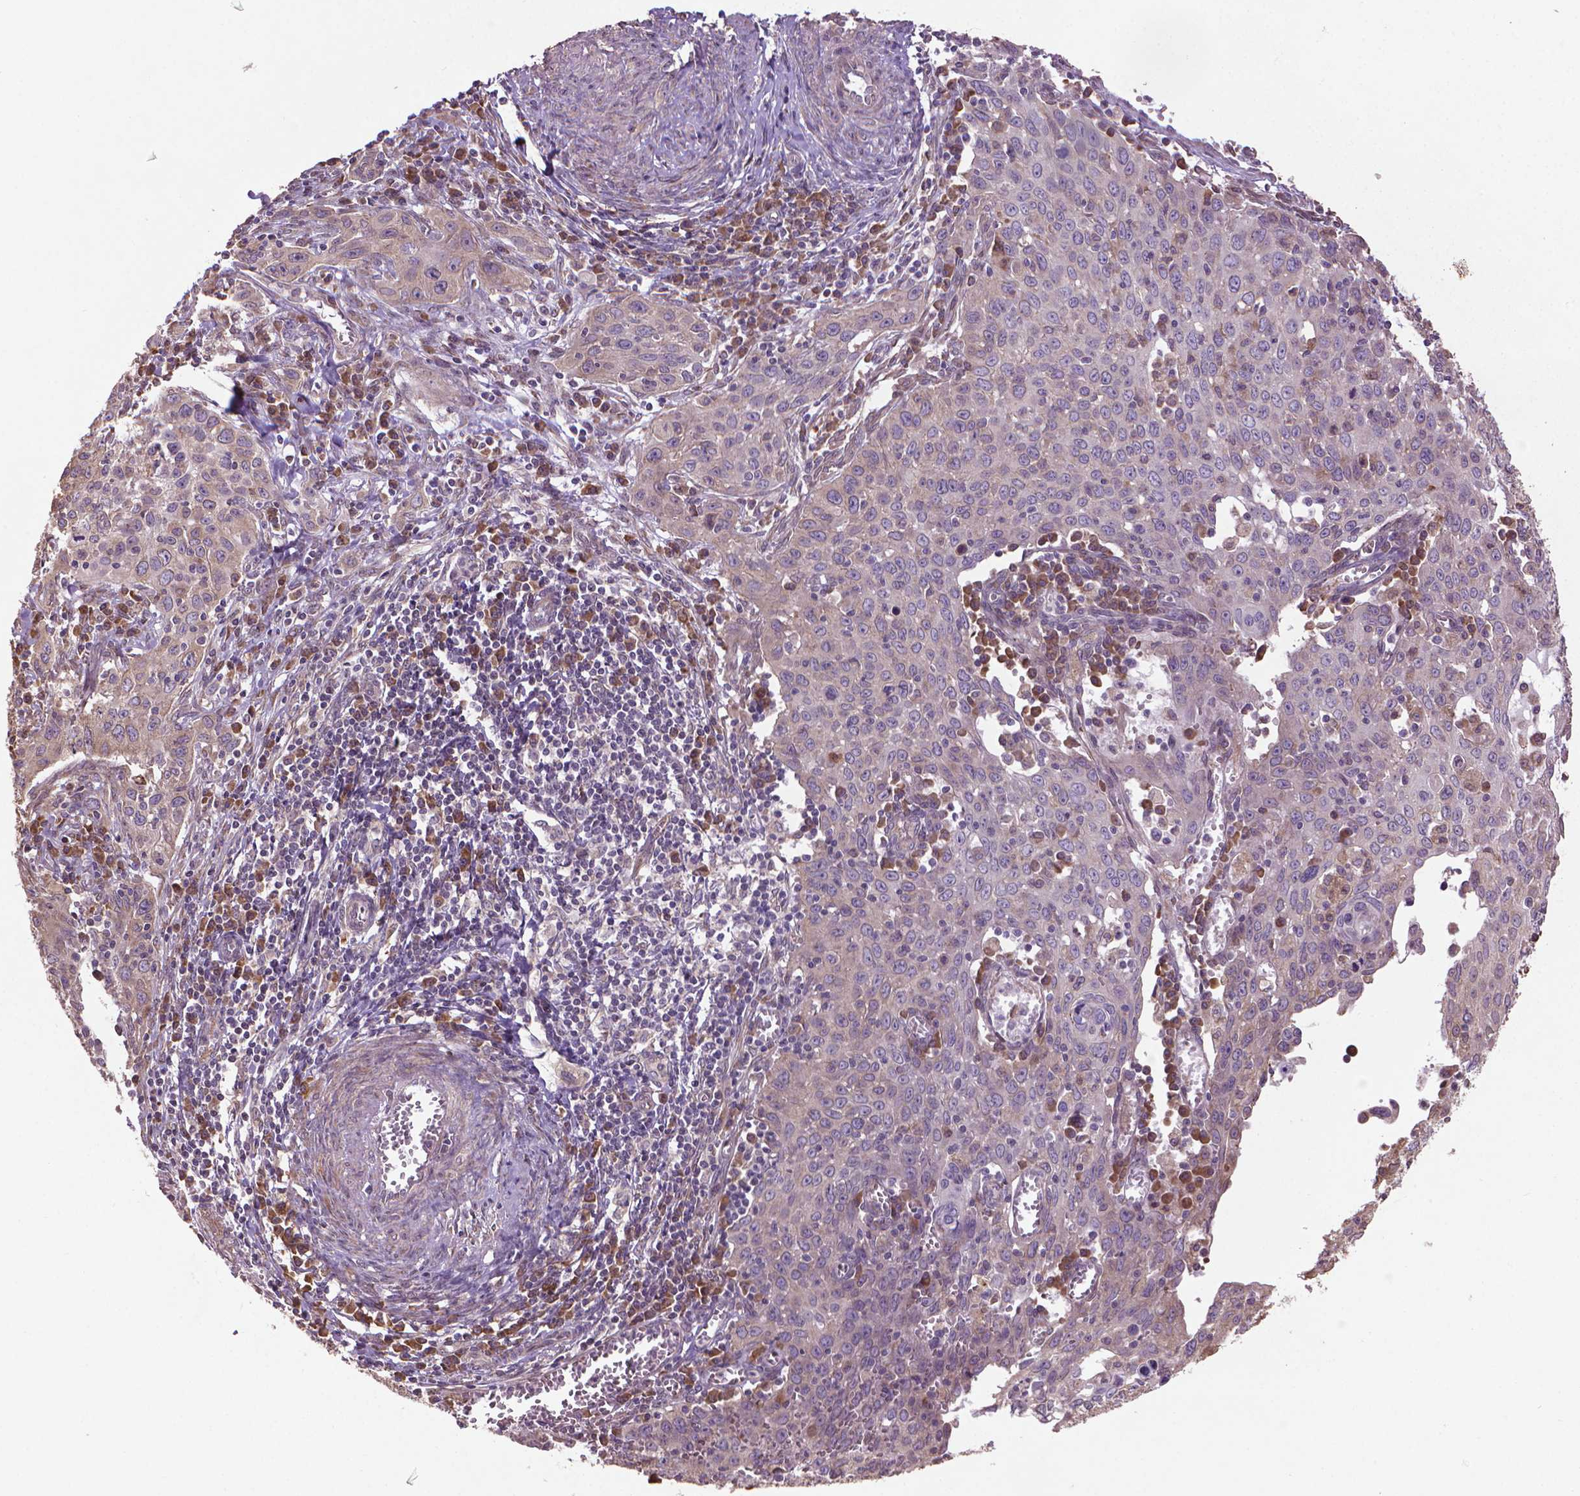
{"staining": {"intensity": "negative", "quantity": "none", "location": "none"}, "tissue": "cervical cancer", "cell_type": "Tumor cells", "image_type": "cancer", "snomed": [{"axis": "morphology", "description": "Squamous cell carcinoma, NOS"}, {"axis": "topography", "description": "Cervix"}], "caption": "High magnification brightfield microscopy of cervical cancer (squamous cell carcinoma) stained with DAB (3,3'-diaminobenzidine) (brown) and counterstained with hematoxylin (blue): tumor cells show no significant staining.", "gene": "GAS1", "patient": {"sex": "female", "age": 38}}